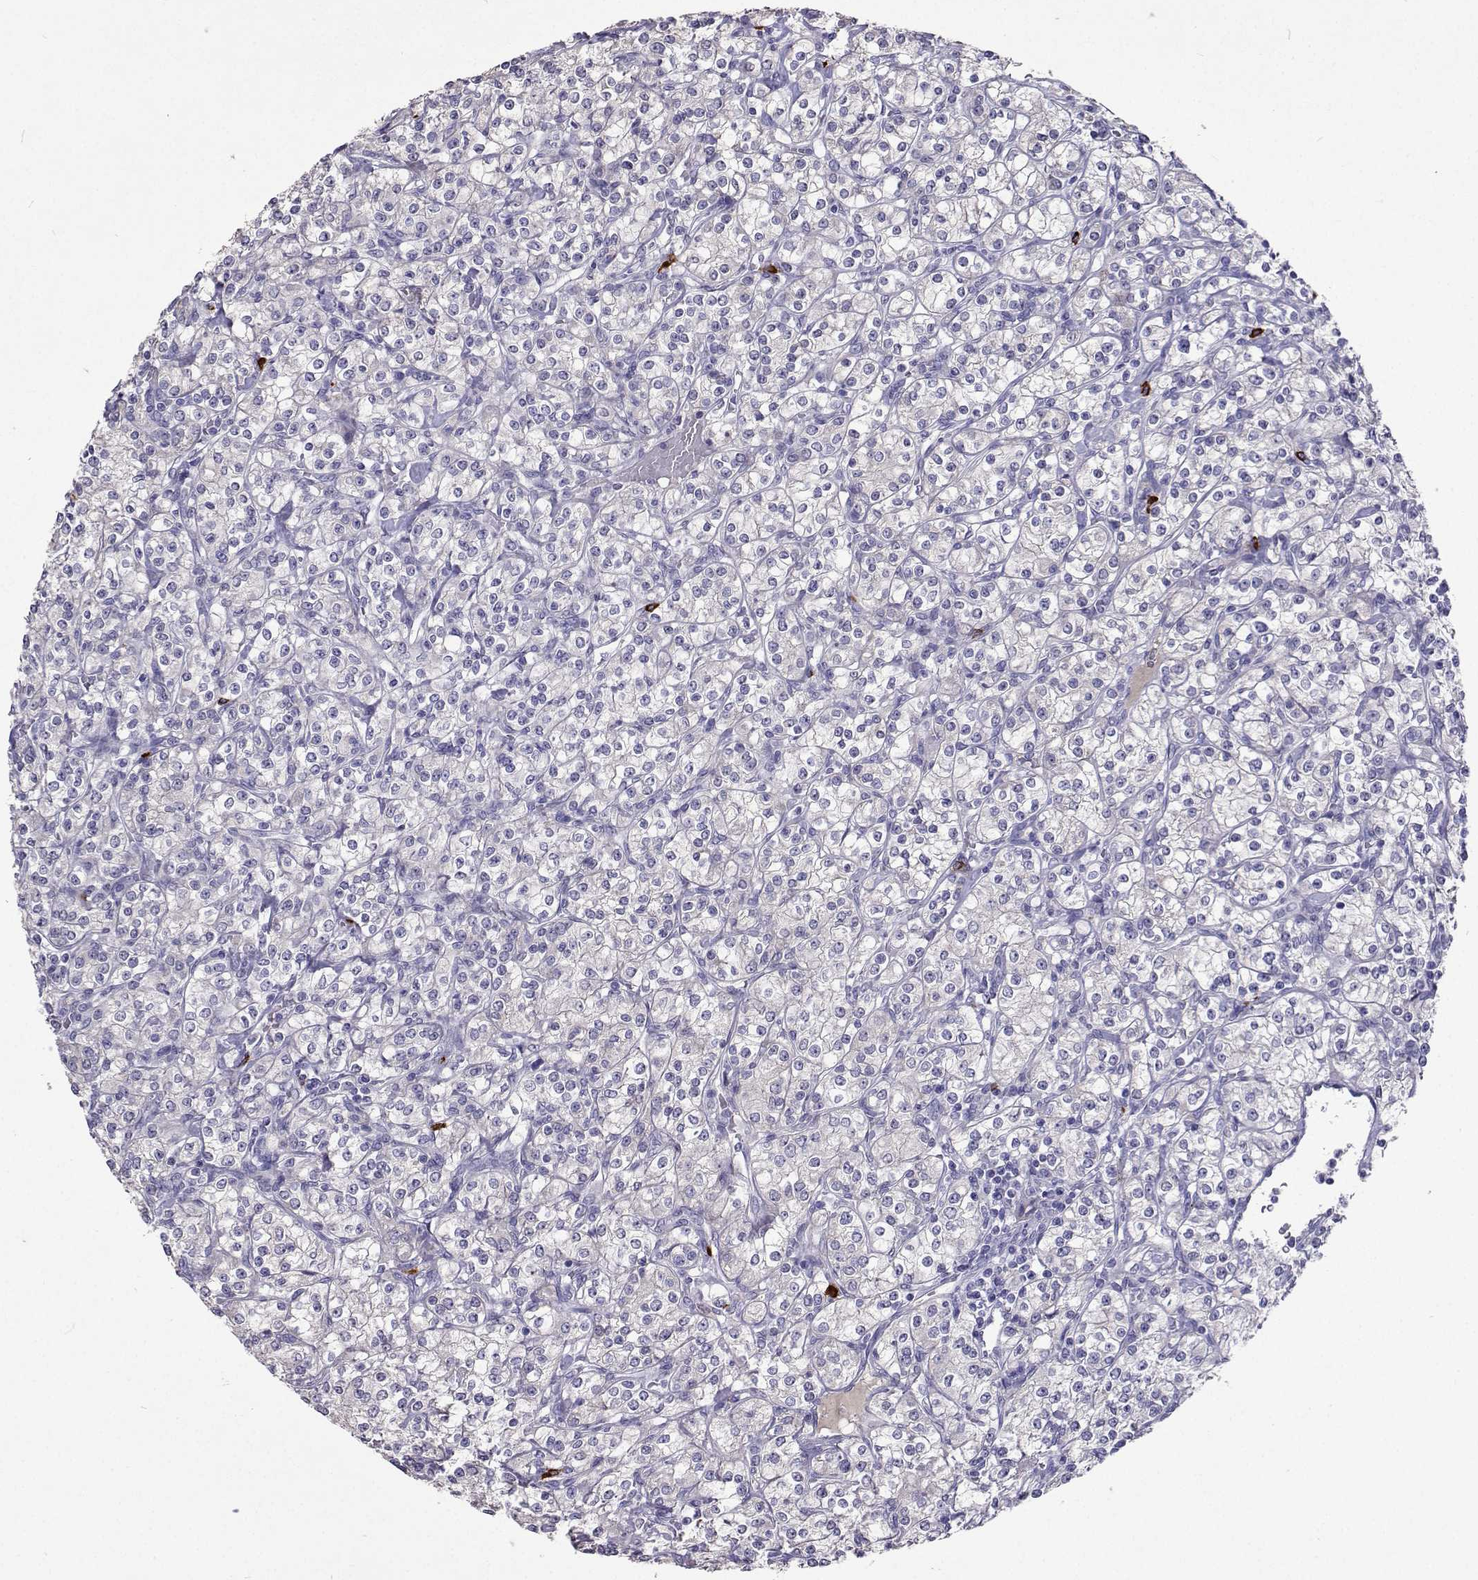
{"staining": {"intensity": "negative", "quantity": "none", "location": "none"}, "tissue": "renal cancer", "cell_type": "Tumor cells", "image_type": "cancer", "snomed": [{"axis": "morphology", "description": "Adenocarcinoma, NOS"}, {"axis": "topography", "description": "Kidney"}], "caption": "Immunohistochemistry (IHC) histopathology image of renal adenocarcinoma stained for a protein (brown), which displays no positivity in tumor cells. (DAB (3,3'-diaminobenzidine) immunohistochemistry, high magnification).", "gene": "CFAP44", "patient": {"sex": "male", "age": 77}}